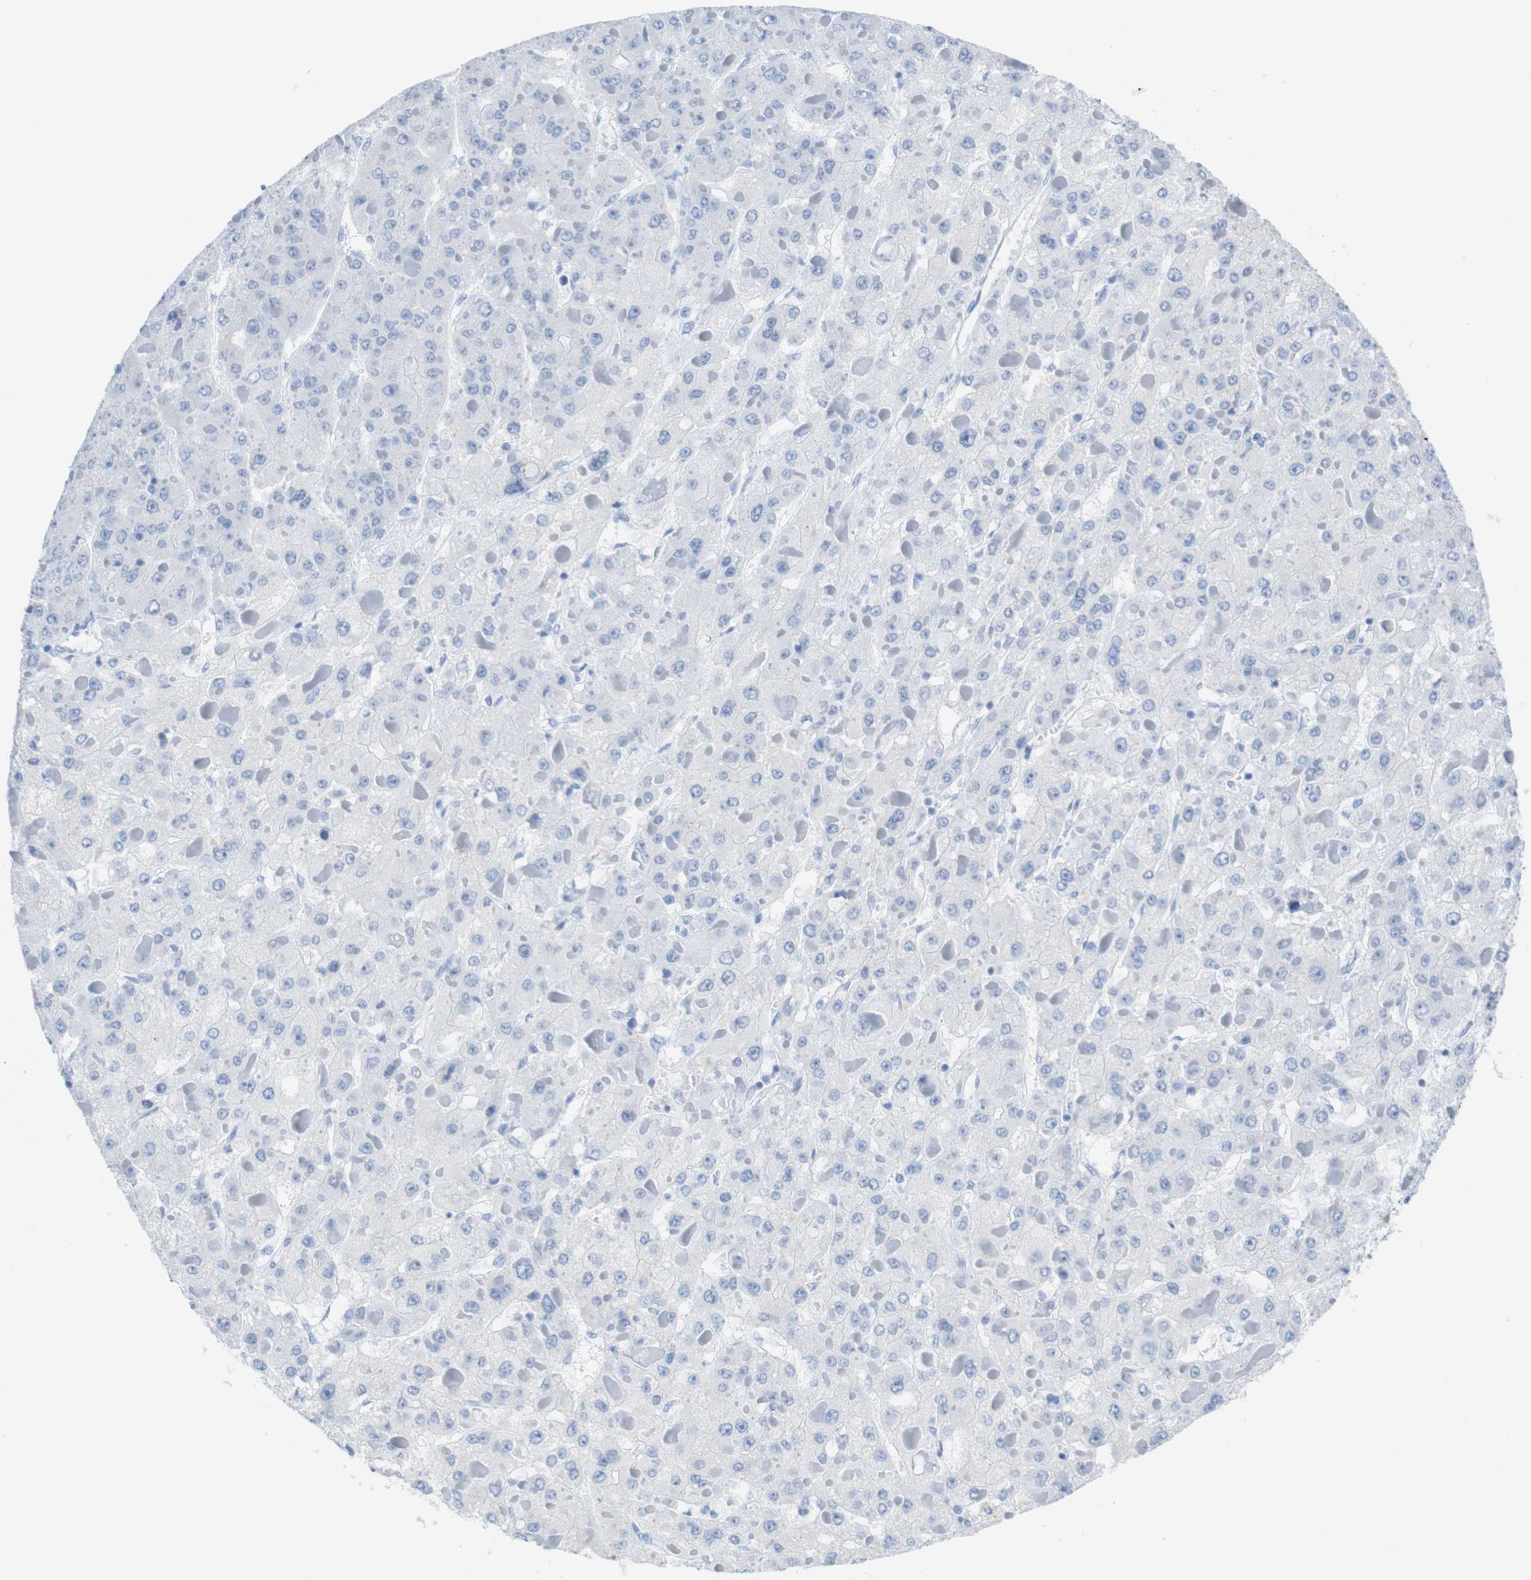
{"staining": {"intensity": "negative", "quantity": "none", "location": "none"}, "tissue": "liver cancer", "cell_type": "Tumor cells", "image_type": "cancer", "snomed": [{"axis": "morphology", "description": "Carcinoma, Hepatocellular, NOS"}, {"axis": "topography", "description": "Liver"}], "caption": "Liver cancer stained for a protein using IHC shows no staining tumor cells.", "gene": "LAG3", "patient": {"sex": "female", "age": 73}}